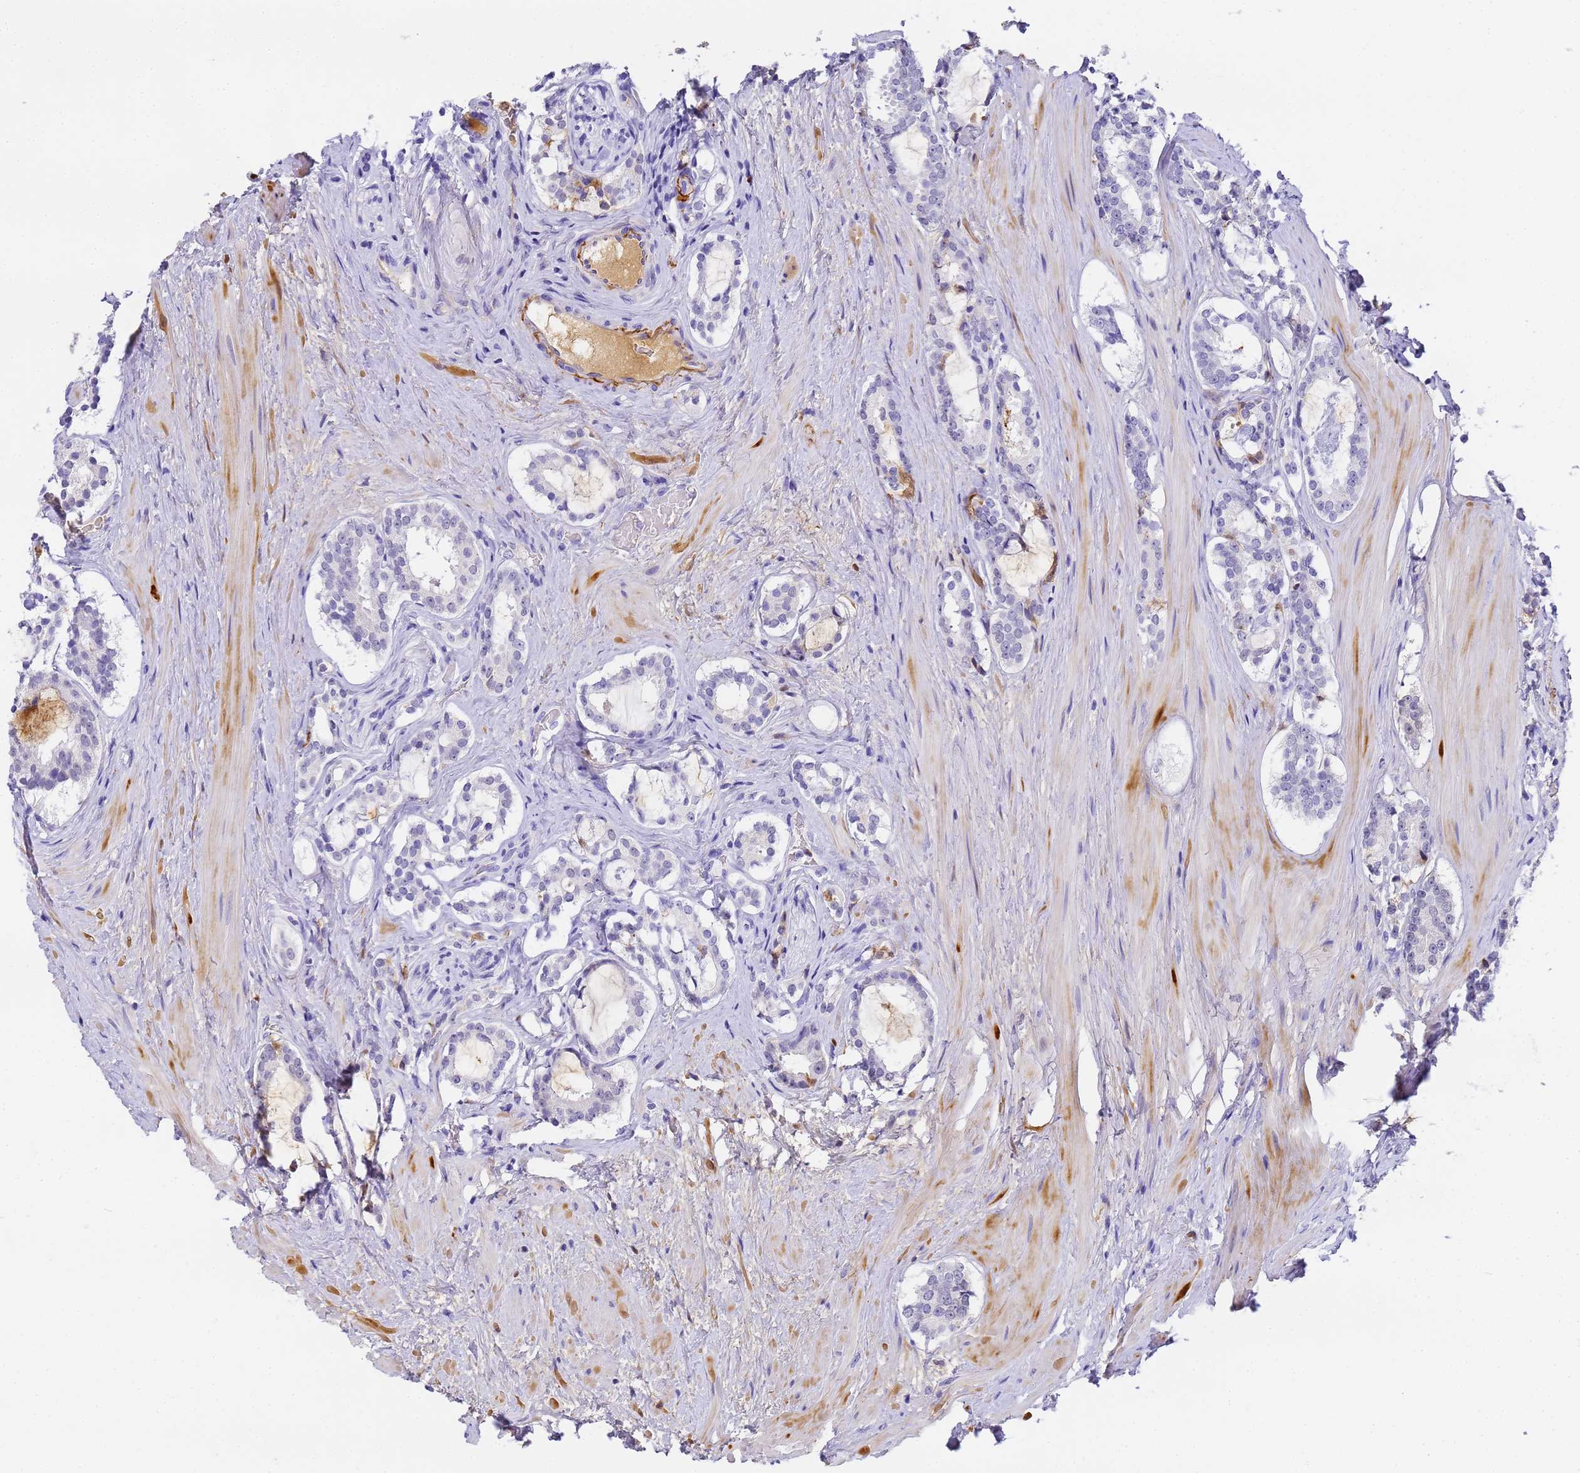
{"staining": {"intensity": "negative", "quantity": "none", "location": "none"}, "tissue": "prostate cancer", "cell_type": "Tumor cells", "image_type": "cancer", "snomed": [{"axis": "morphology", "description": "Adenocarcinoma, High grade"}, {"axis": "topography", "description": "Prostate"}], "caption": "Tumor cells are negative for protein expression in human prostate high-grade adenocarcinoma.", "gene": "CFHR2", "patient": {"sex": "male", "age": 58}}